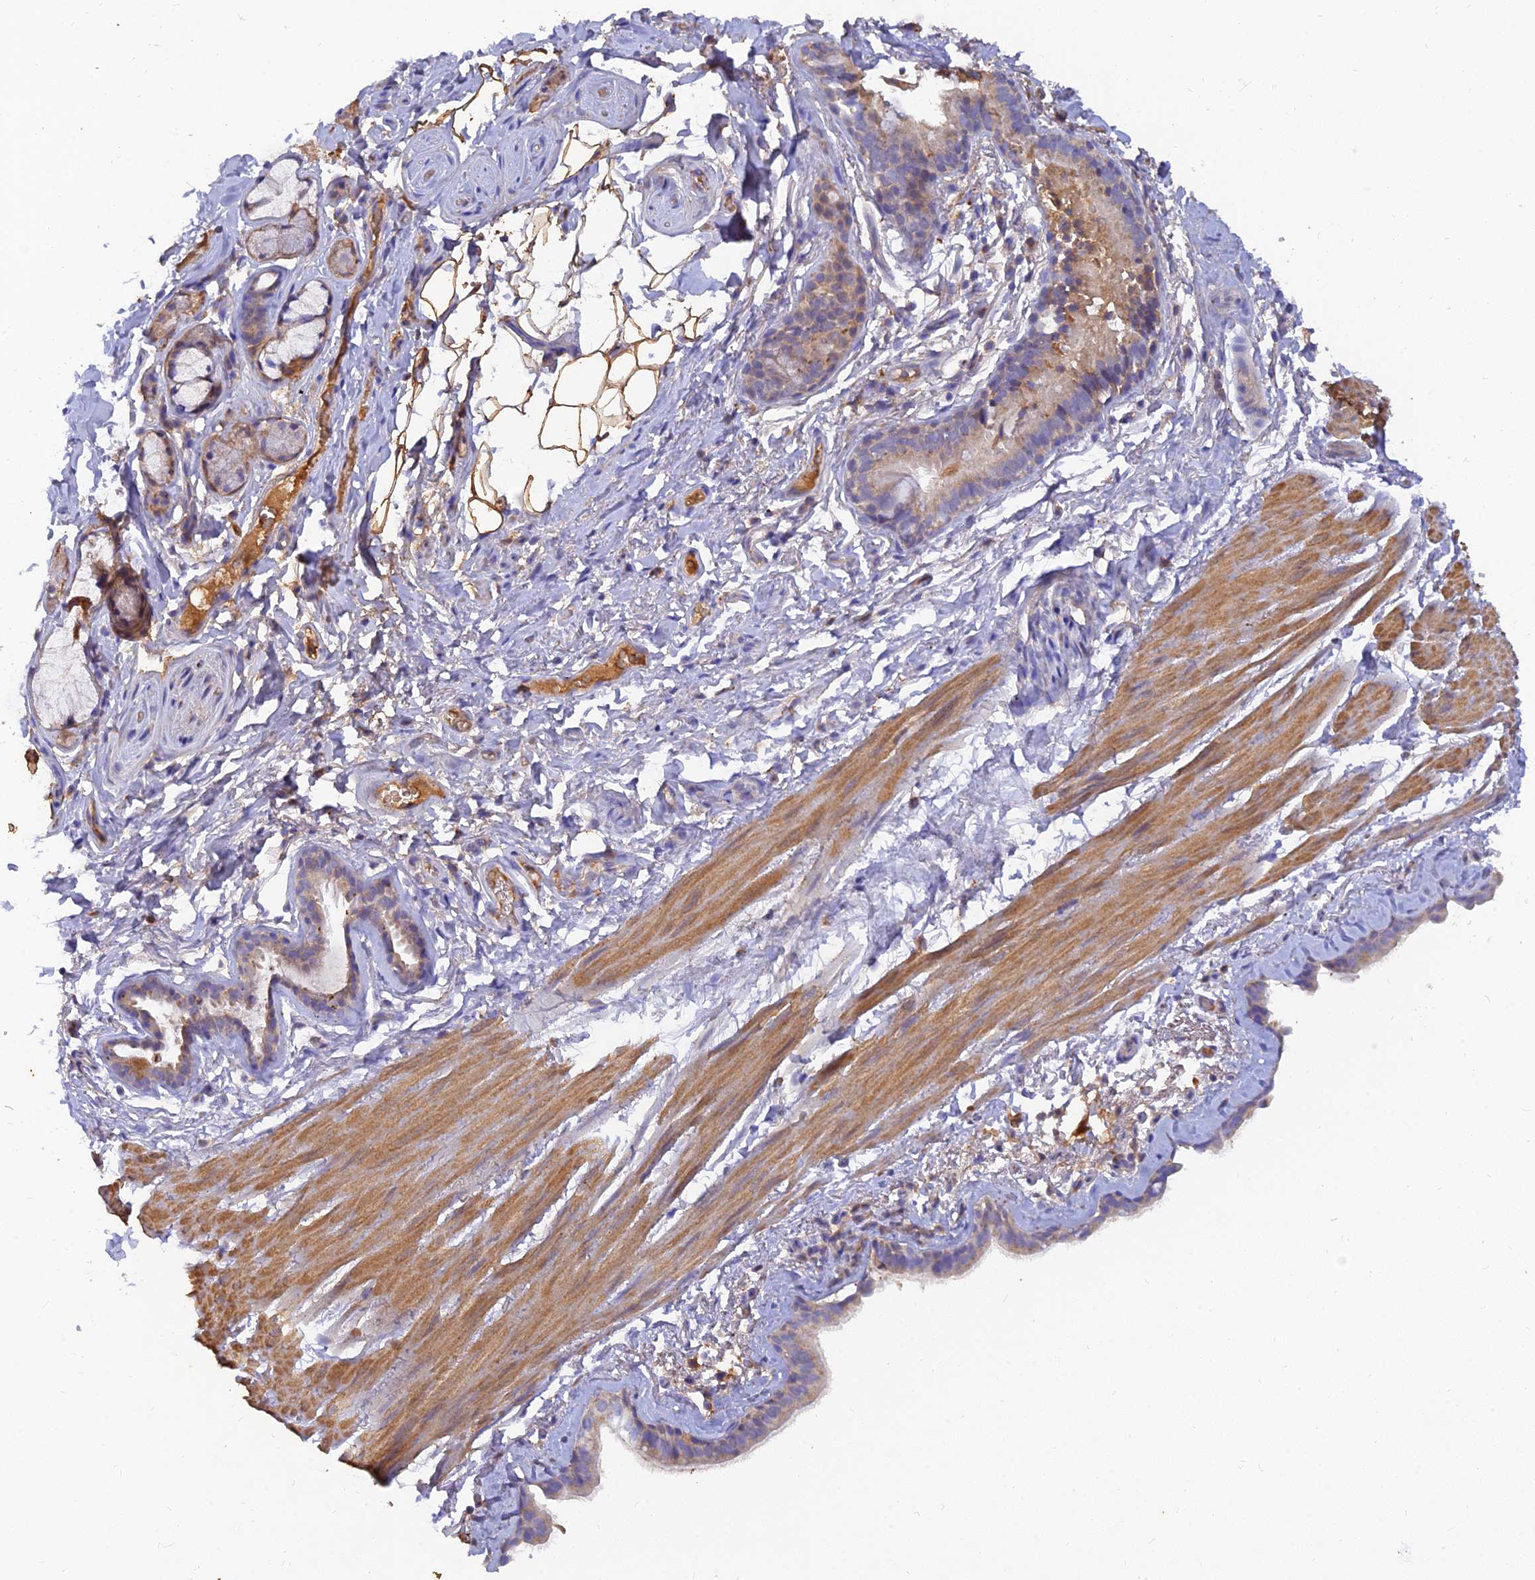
{"staining": {"intensity": "moderate", "quantity": "<25%", "location": "cytoplasmic/membranous"}, "tissue": "bronchus", "cell_type": "Respiratory epithelial cells", "image_type": "normal", "snomed": [{"axis": "morphology", "description": "Normal tissue, NOS"}, {"axis": "topography", "description": "Cartilage tissue"}], "caption": "Bronchus stained with immunohistochemistry (IHC) displays moderate cytoplasmic/membranous staining in approximately <25% of respiratory epithelial cells. Using DAB (brown) and hematoxylin (blue) stains, captured at high magnification using brightfield microscopy.", "gene": "ACSM5", "patient": {"sex": "male", "age": 63}}